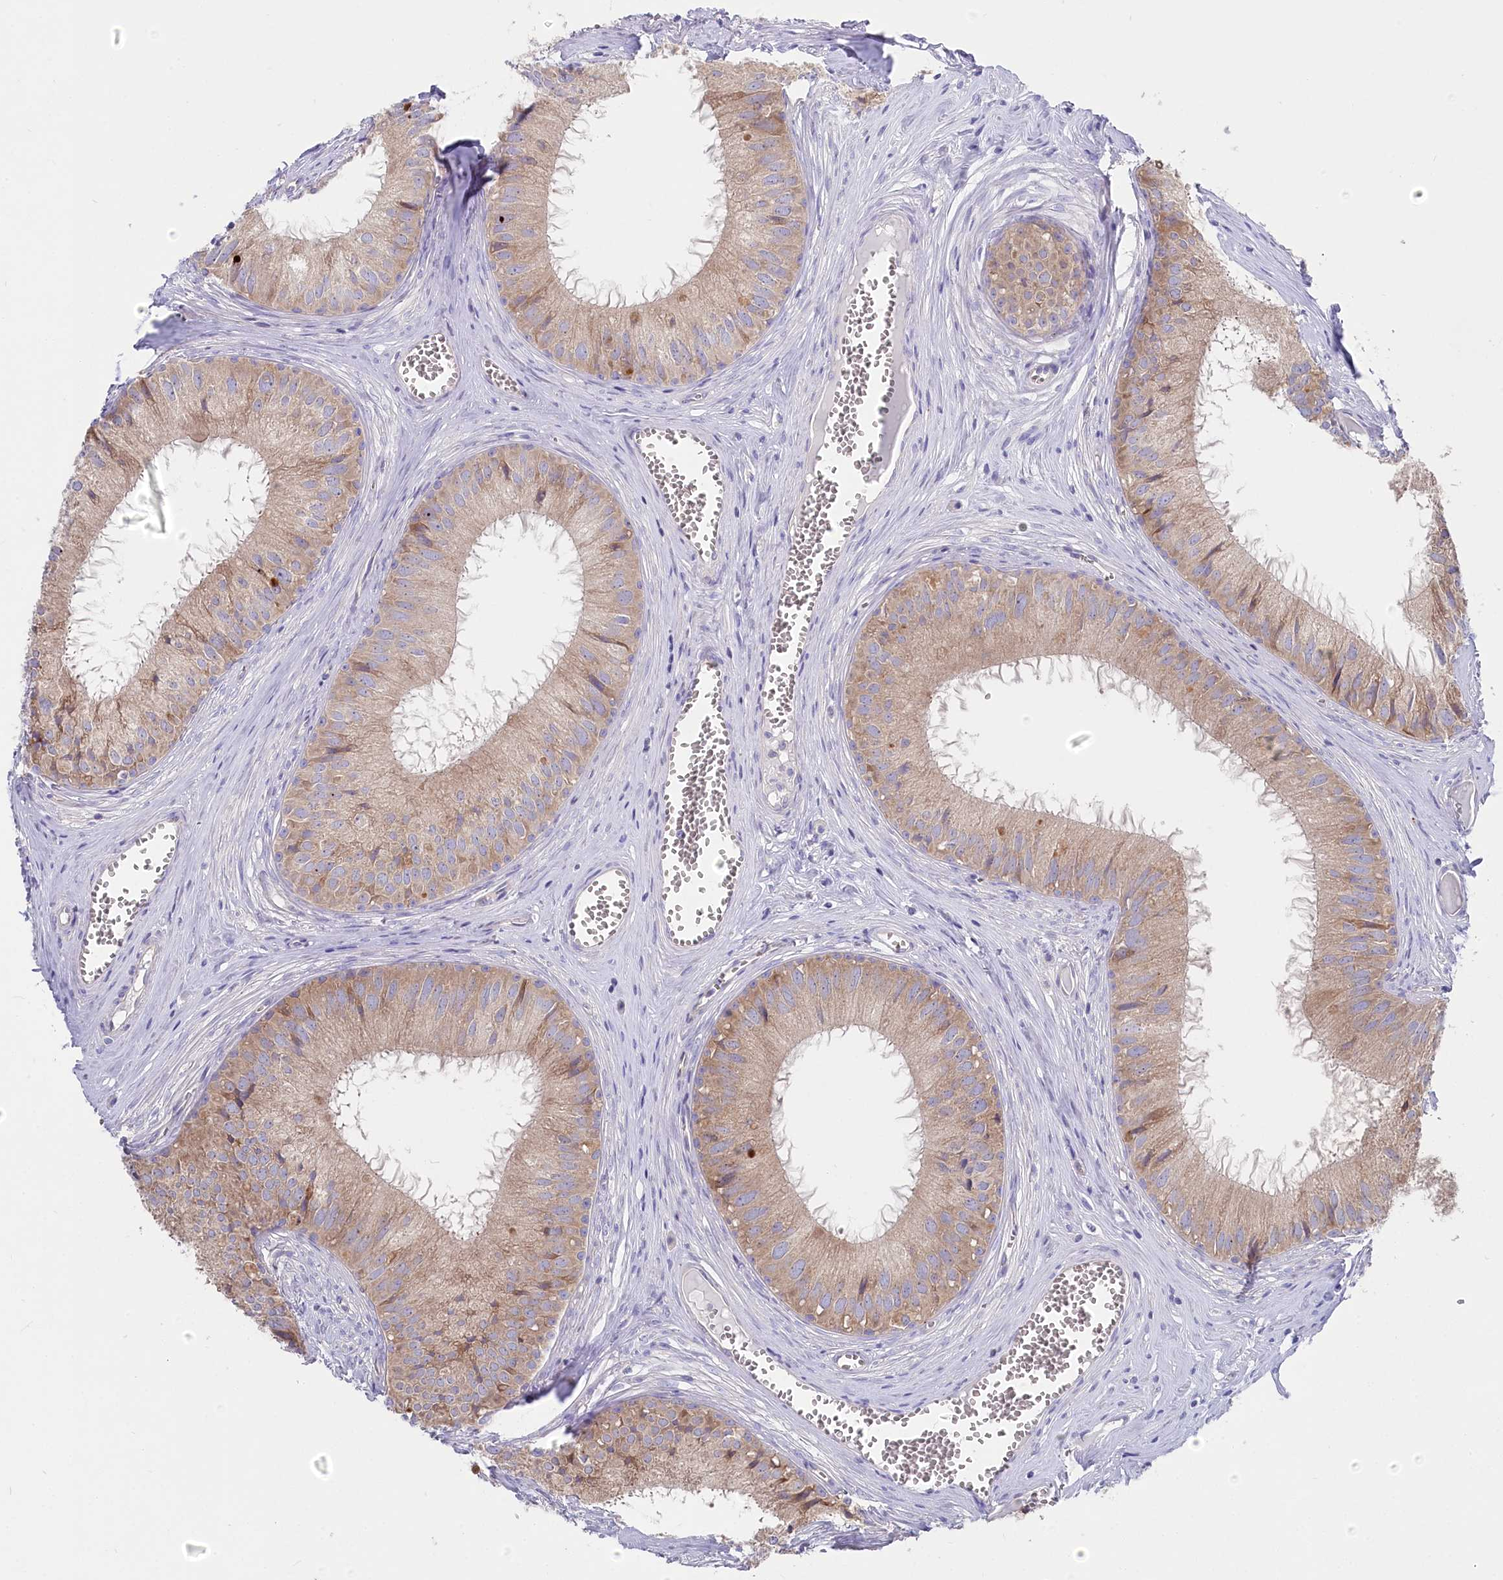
{"staining": {"intensity": "weak", "quantity": ">75%", "location": "cytoplasmic/membranous"}, "tissue": "epididymis", "cell_type": "Glandular cells", "image_type": "normal", "snomed": [{"axis": "morphology", "description": "Normal tissue, NOS"}, {"axis": "topography", "description": "Epididymis"}], "caption": "Protein staining of unremarkable epididymis displays weak cytoplasmic/membranous staining in about >75% of glandular cells. Nuclei are stained in blue.", "gene": "POGLUT1", "patient": {"sex": "male", "age": 36}}